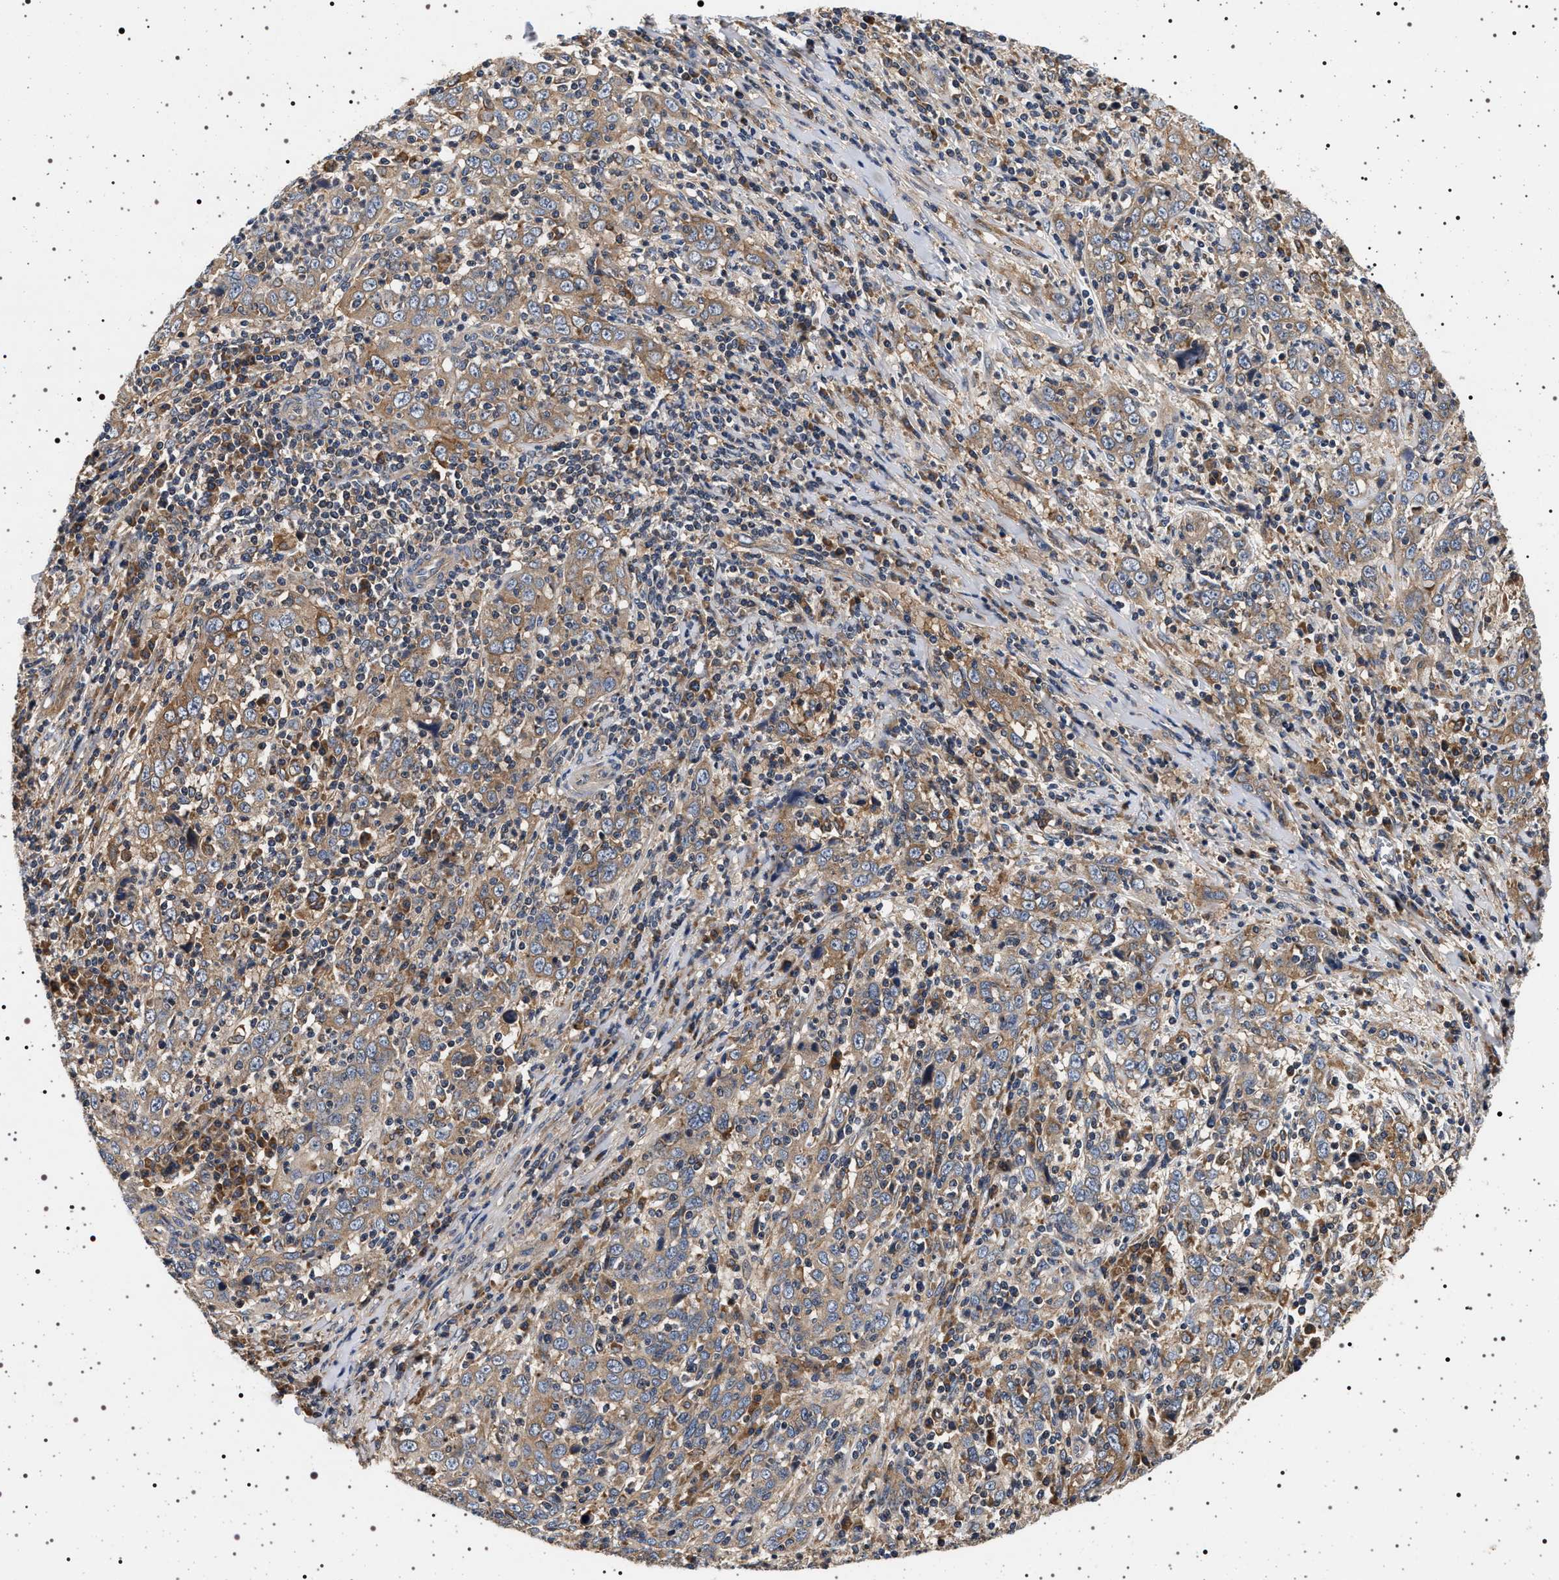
{"staining": {"intensity": "weak", "quantity": ">75%", "location": "cytoplasmic/membranous"}, "tissue": "cervical cancer", "cell_type": "Tumor cells", "image_type": "cancer", "snomed": [{"axis": "morphology", "description": "Squamous cell carcinoma, NOS"}, {"axis": "topography", "description": "Cervix"}], "caption": "Immunohistochemical staining of cervical squamous cell carcinoma displays low levels of weak cytoplasmic/membranous positivity in about >75% of tumor cells. Using DAB (brown) and hematoxylin (blue) stains, captured at high magnification using brightfield microscopy.", "gene": "DCBLD2", "patient": {"sex": "female", "age": 46}}